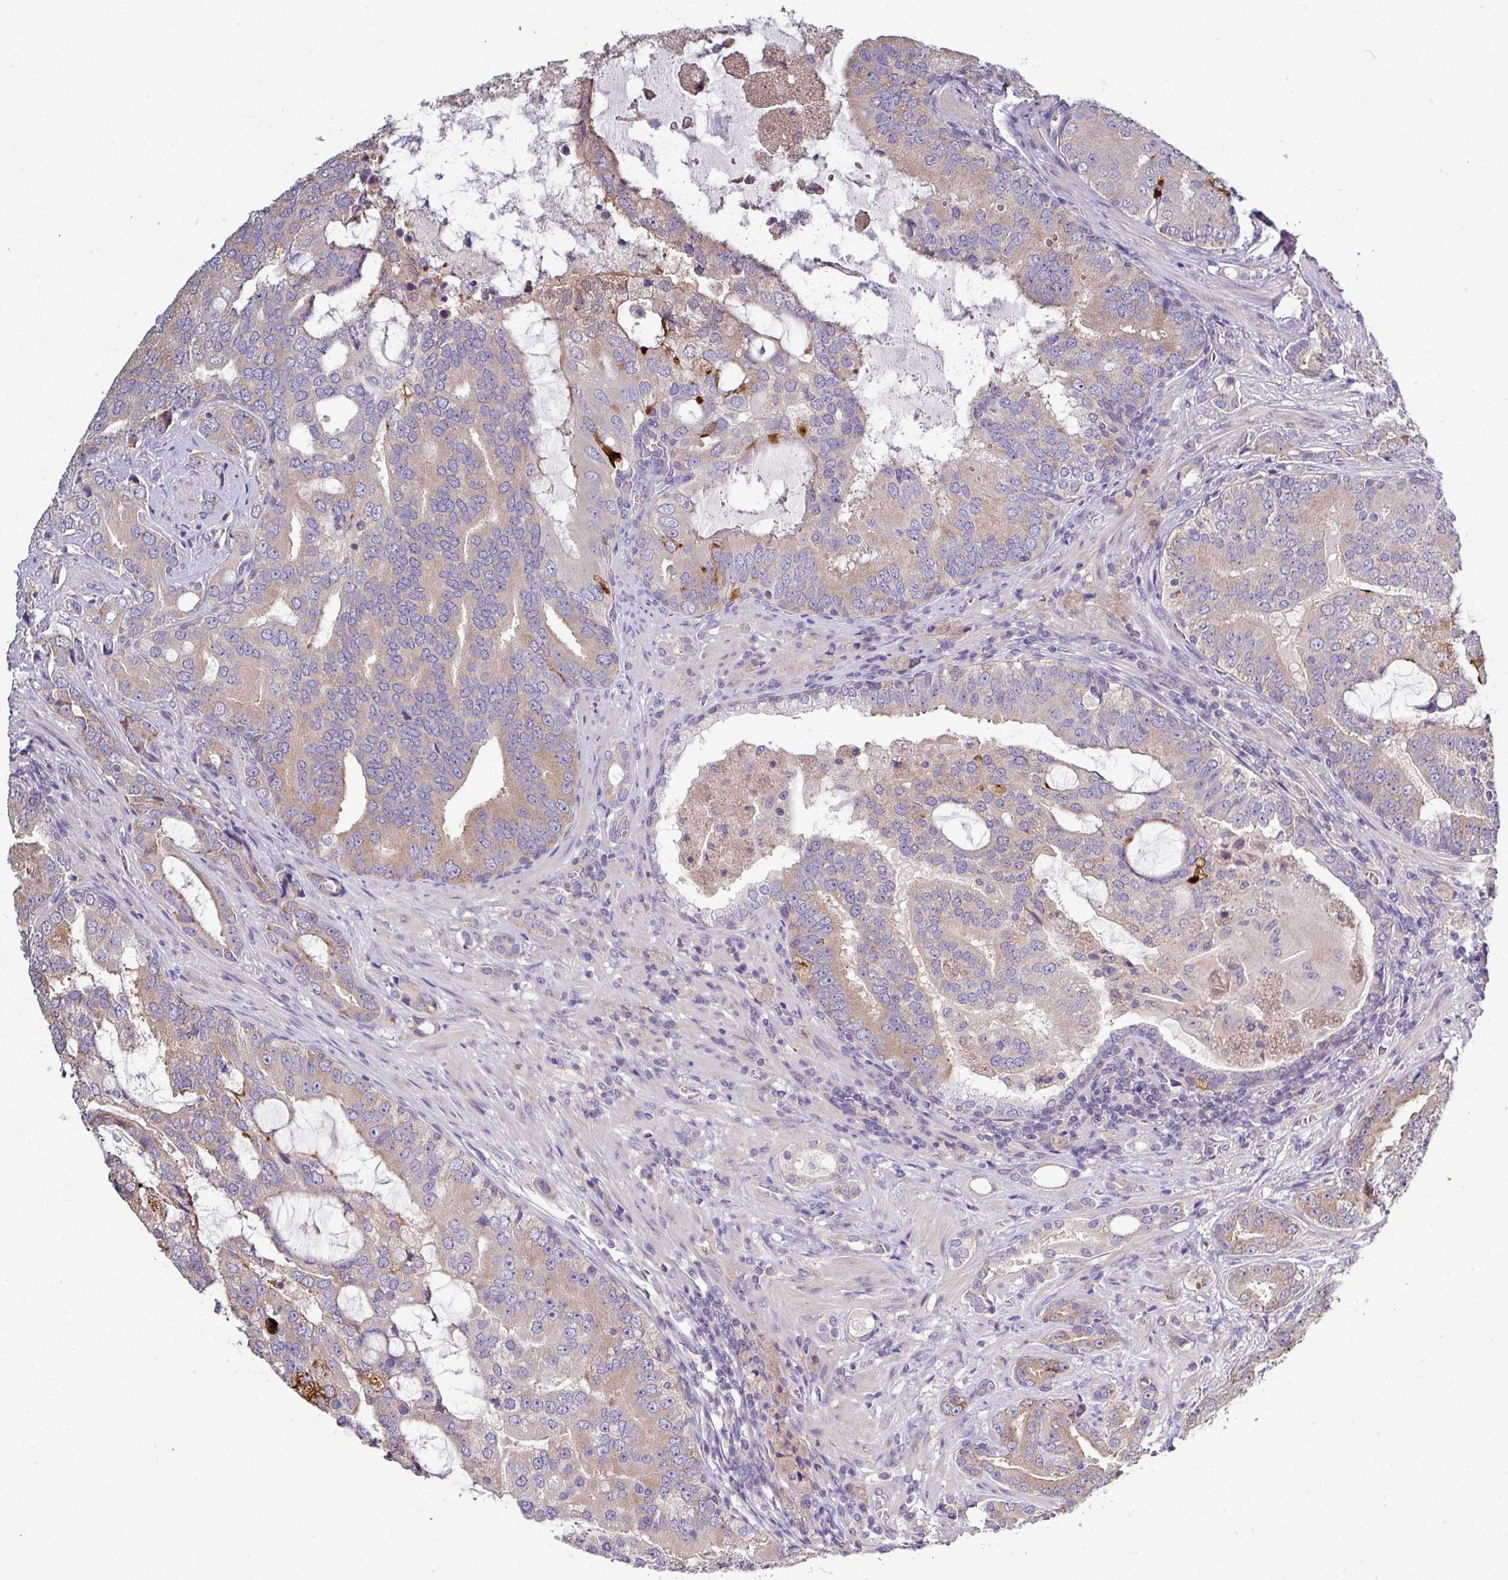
{"staining": {"intensity": "weak", "quantity": "25%-75%", "location": "cytoplasmic/membranous"}, "tissue": "prostate cancer", "cell_type": "Tumor cells", "image_type": "cancer", "snomed": [{"axis": "morphology", "description": "Adenocarcinoma, High grade"}, {"axis": "topography", "description": "Prostate"}], "caption": "Immunohistochemistry photomicrograph of prostate adenocarcinoma (high-grade) stained for a protein (brown), which exhibits low levels of weak cytoplasmic/membranous expression in approximately 25%-75% of tumor cells.", "gene": "AGAP5", "patient": {"sex": "male", "age": 55}}